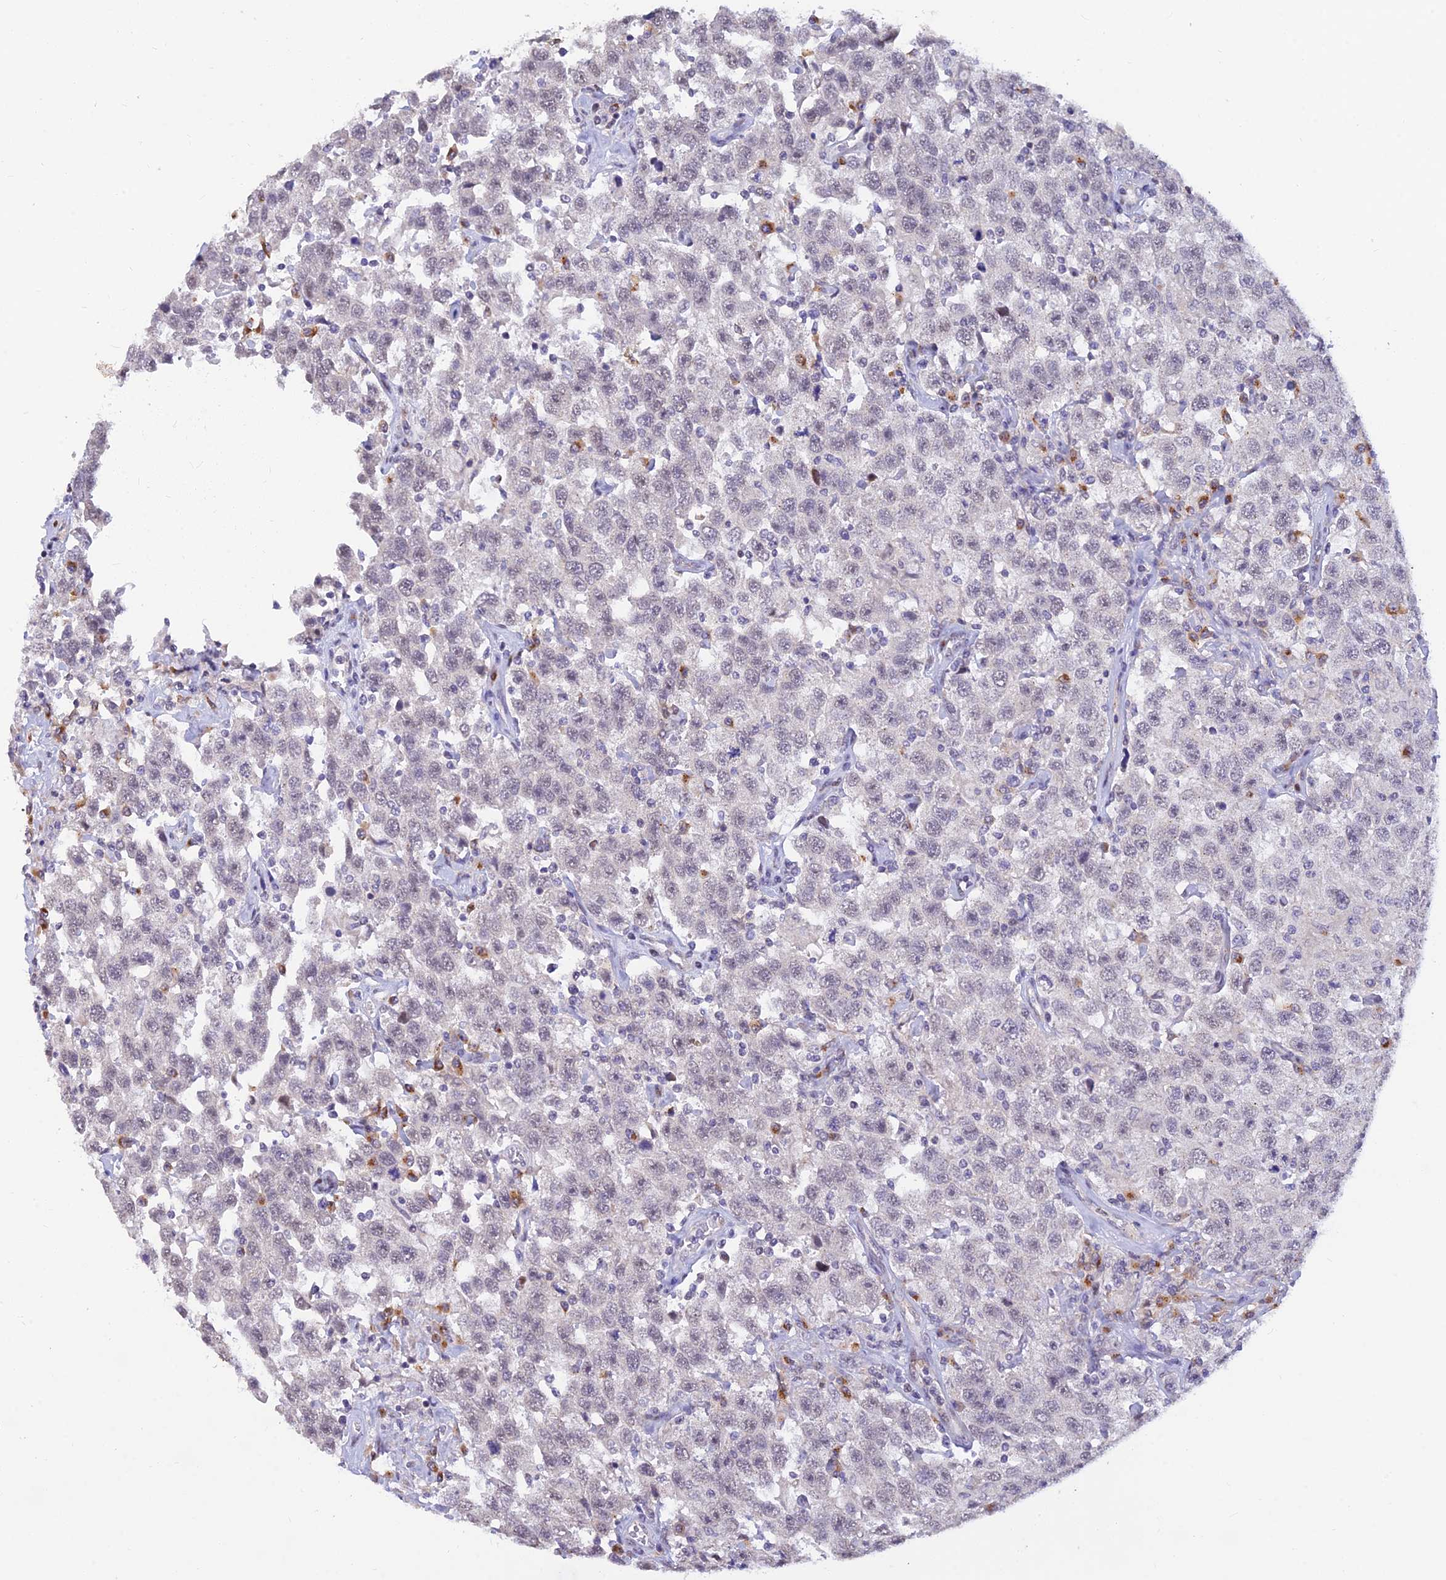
{"staining": {"intensity": "negative", "quantity": "none", "location": "none"}, "tissue": "testis cancer", "cell_type": "Tumor cells", "image_type": "cancer", "snomed": [{"axis": "morphology", "description": "Seminoma, NOS"}, {"axis": "topography", "description": "Testis"}], "caption": "A high-resolution photomicrograph shows IHC staining of testis cancer (seminoma), which demonstrates no significant positivity in tumor cells.", "gene": "INKA1", "patient": {"sex": "male", "age": 41}}